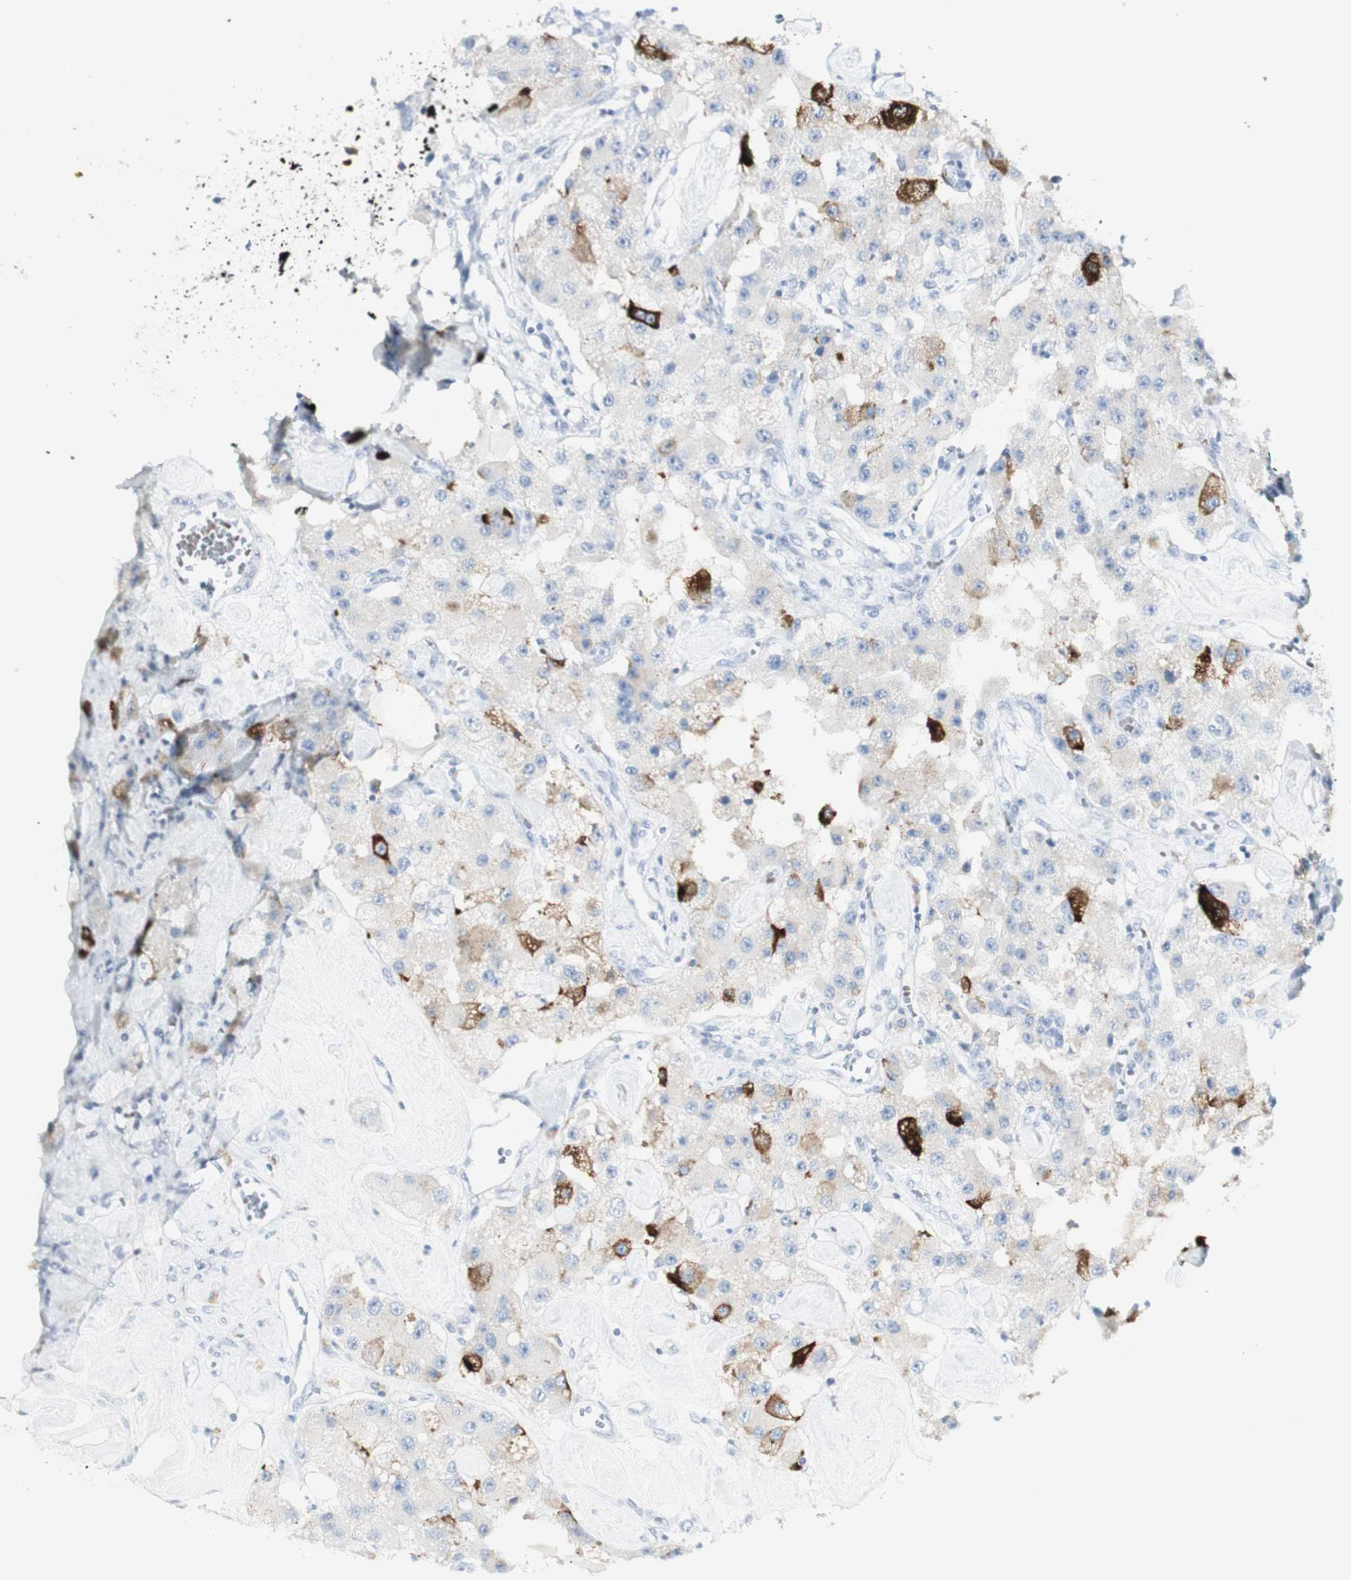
{"staining": {"intensity": "strong", "quantity": "<25%", "location": "cytoplasmic/membranous"}, "tissue": "carcinoid", "cell_type": "Tumor cells", "image_type": "cancer", "snomed": [{"axis": "morphology", "description": "Carcinoid, malignant, NOS"}, {"axis": "topography", "description": "Pancreas"}], "caption": "Immunohistochemical staining of carcinoid demonstrates medium levels of strong cytoplasmic/membranous protein expression in about <25% of tumor cells.", "gene": "MDK", "patient": {"sex": "male", "age": 41}}